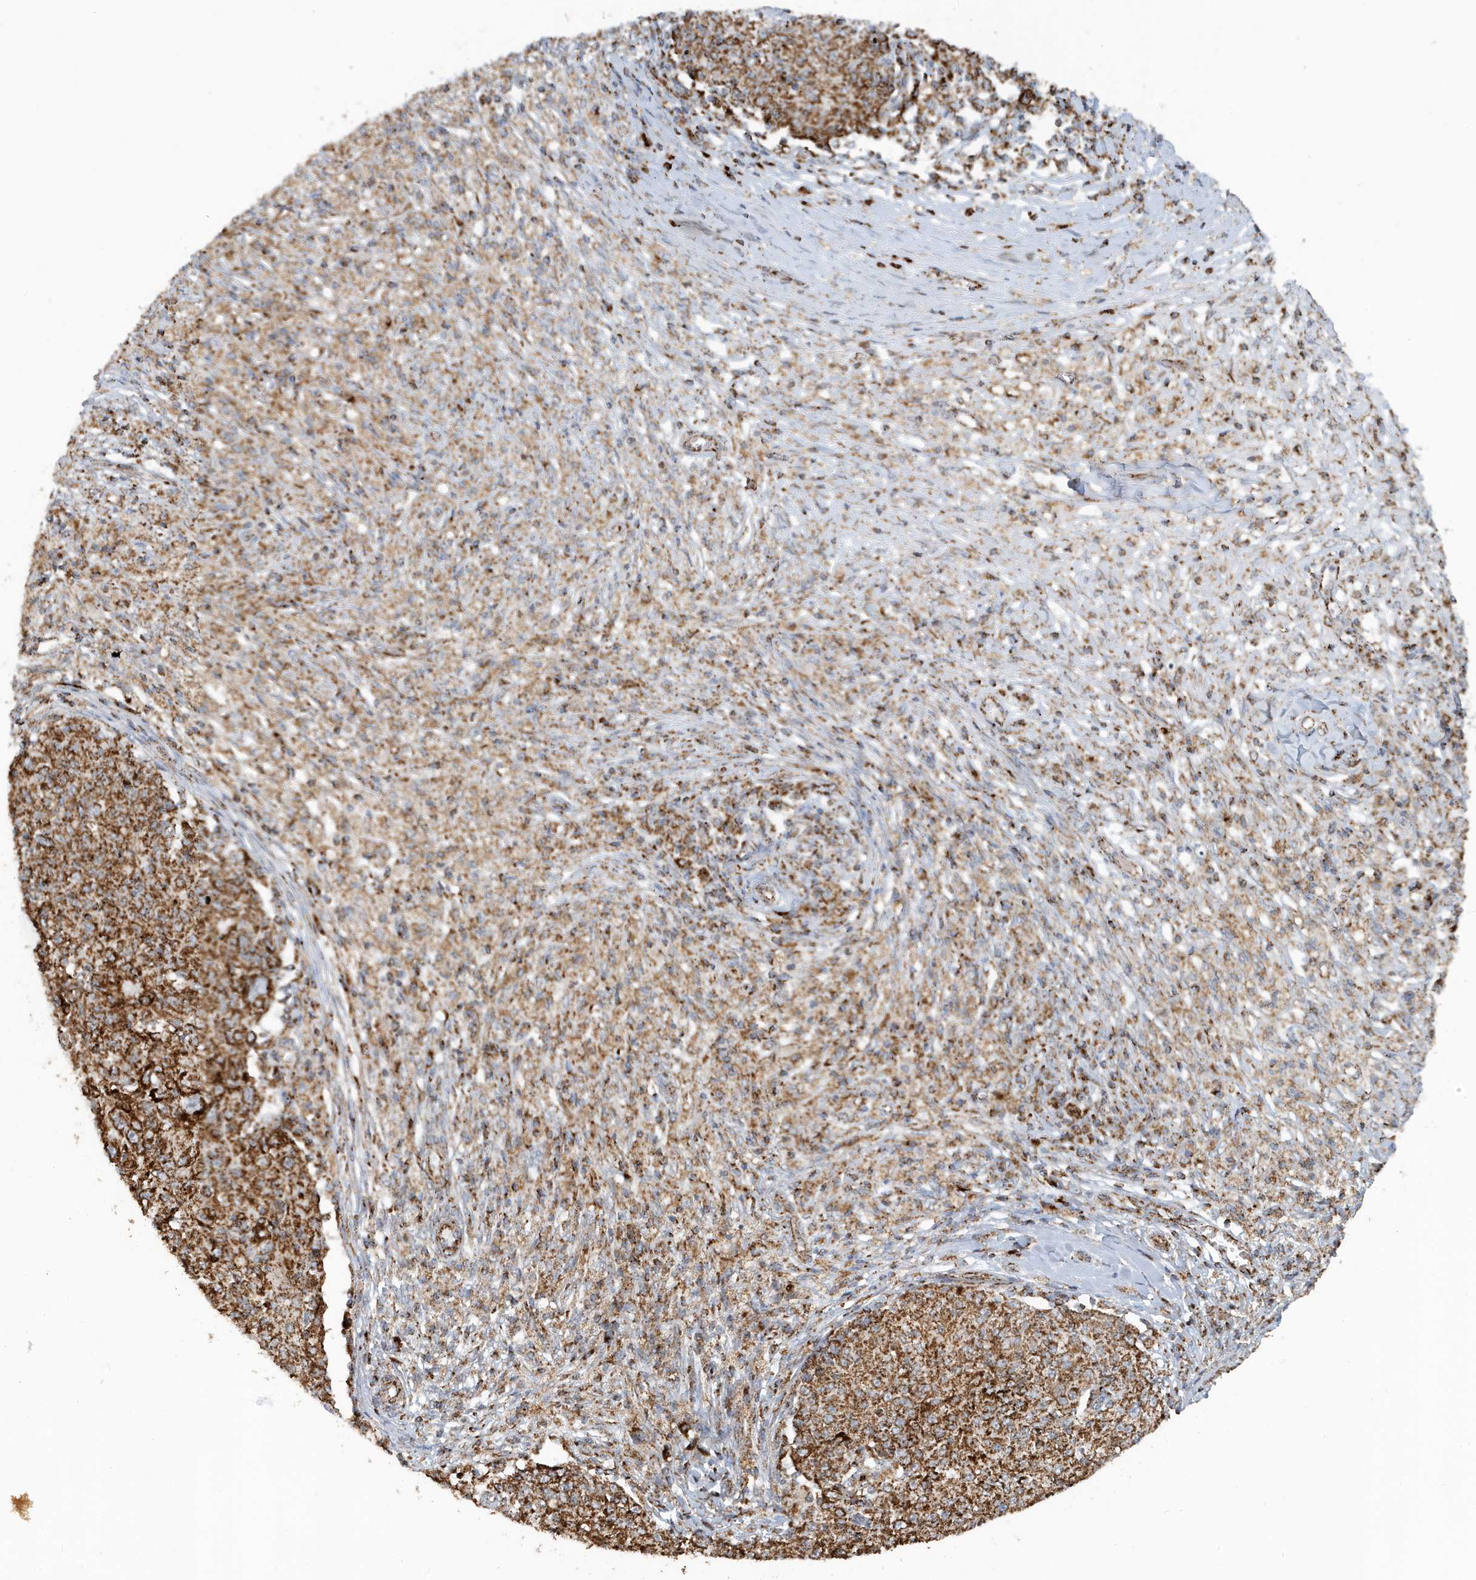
{"staining": {"intensity": "strong", "quantity": ">75%", "location": "cytoplasmic/membranous"}, "tissue": "ovarian cancer", "cell_type": "Tumor cells", "image_type": "cancer", "snomed": [{"axis": "morphology", "description": "Carcinoma, endometroid"}, {"axis": "topography", "description": "Ovary"}], "caption": "There is high levels of strong cytoplasmic/membranous staining in tumor cells of ovarian cancer (endometroid carcinoma), as demonstrated by immunohistochemical staining (brown color).", "gene": "MAN1A1", "patient": {"sex": "female", "age": 42}}